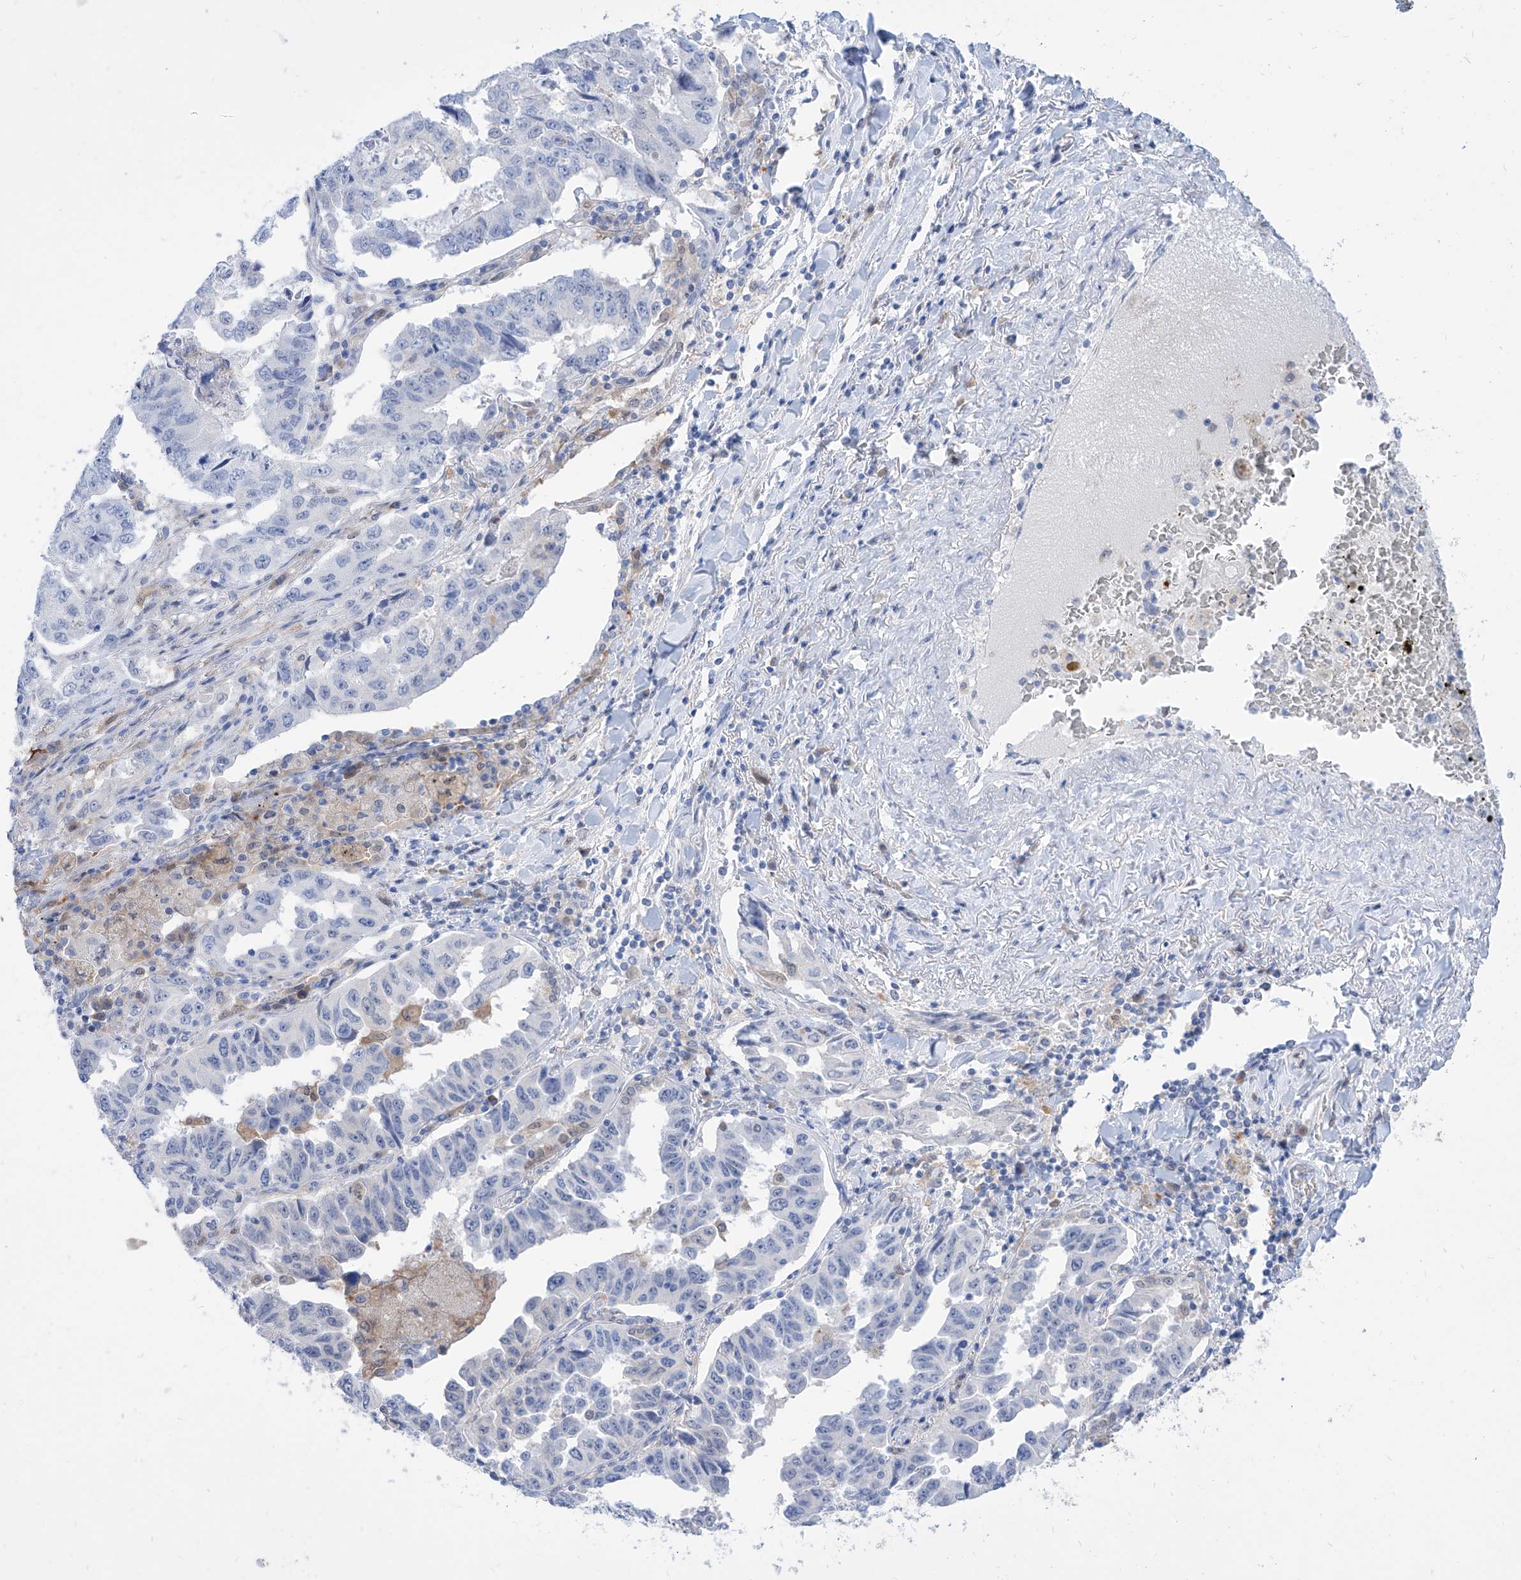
{"staining": {"intensity": "negative", "quantity": "none", "location": "none"}, "tissue": "lung cancer", "cell_type": "Tumor cells", "image_type": "cancer", "snomed": [{"axis": "morphology", "description": "Adenocarcinoma, NOS"}, {"axis": "topography", "description": "Lung"}], "caption": "Tumor cells show no significant protein positivity in lung cancer.", "gene": "PDXK", "patient": {"sex": "female", "age": 51}}